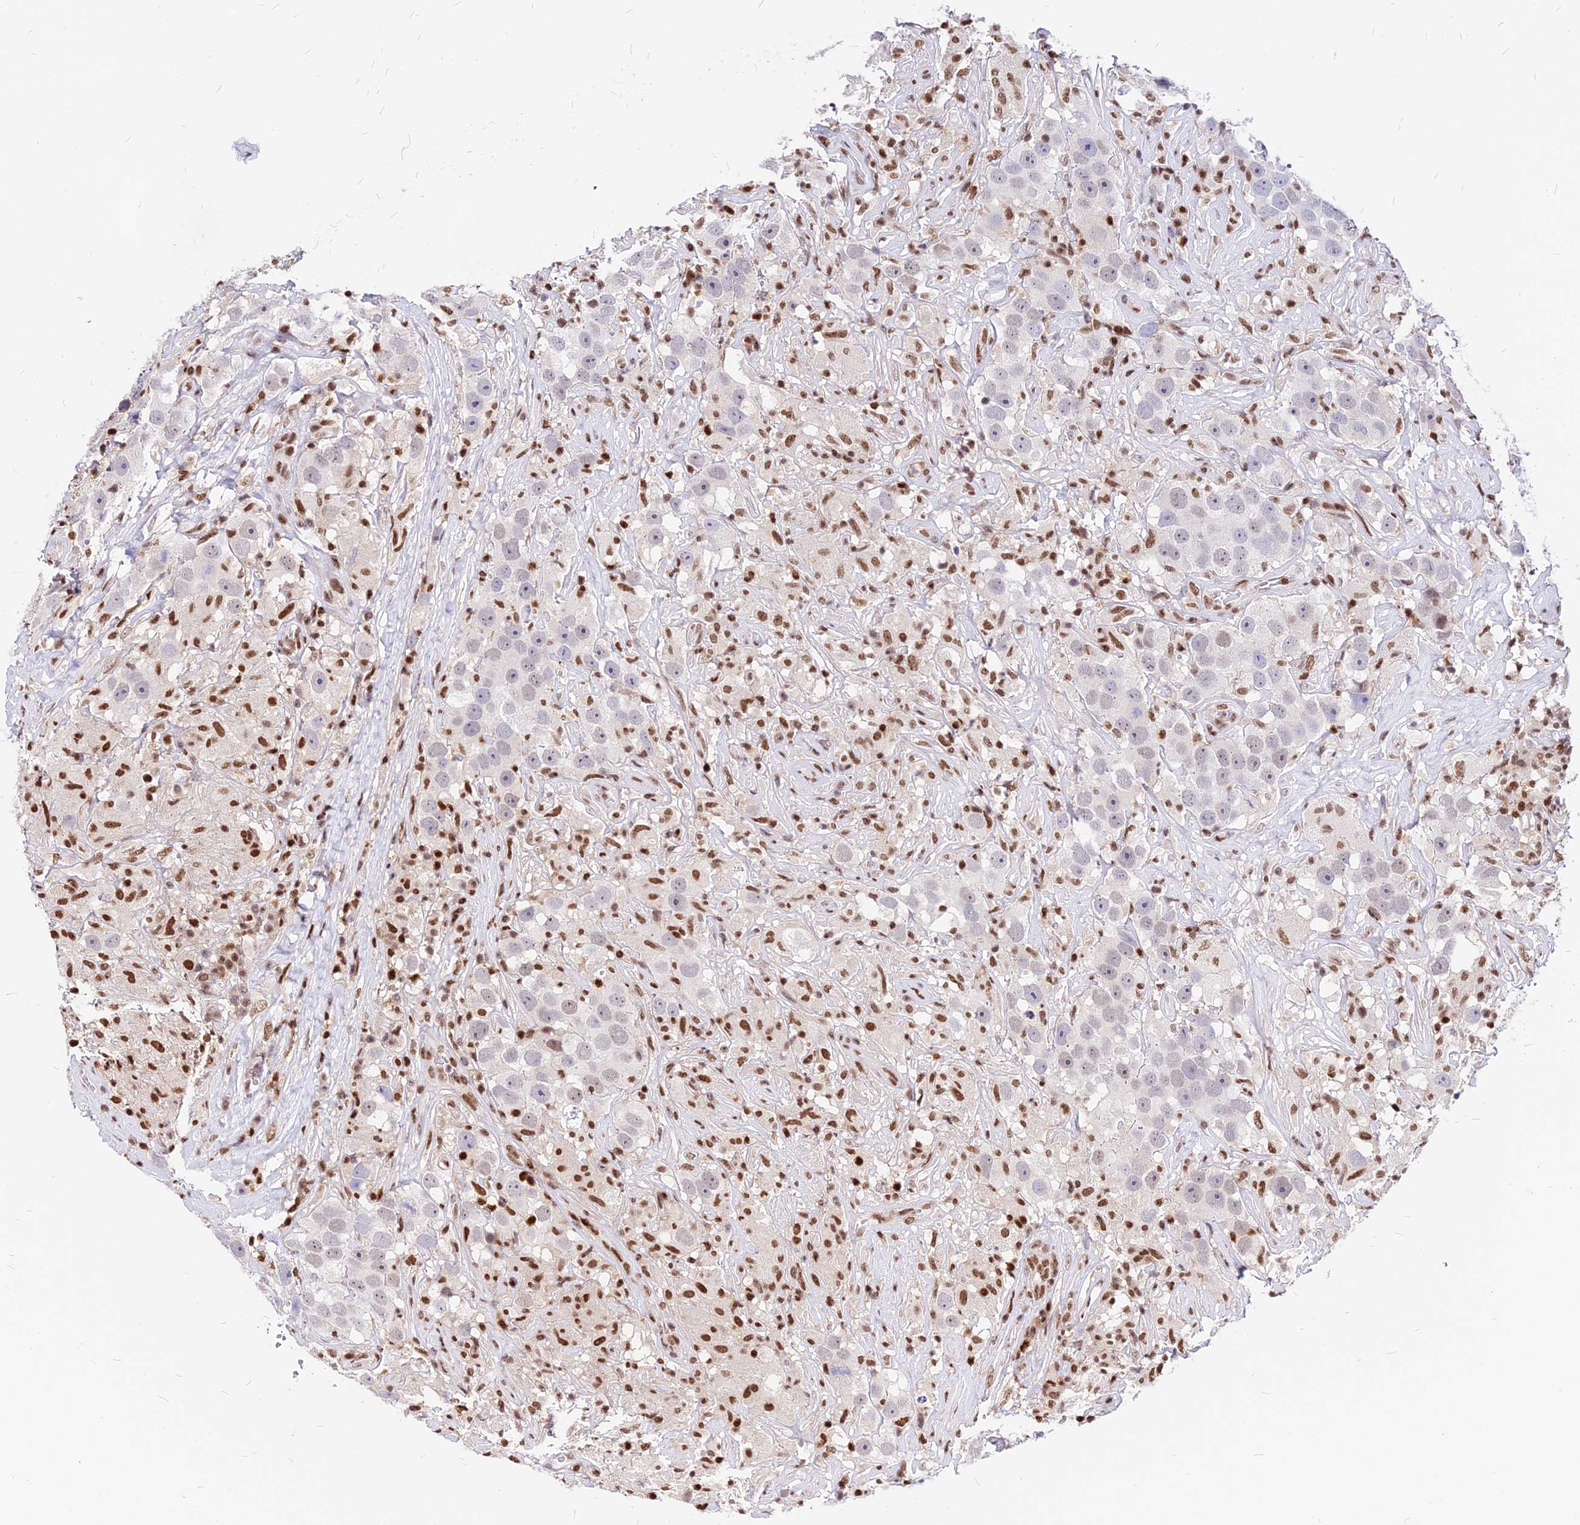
{"staining": {"intensity": "negative", "quantity": "none", "location": "none"}, "tissue": "testis cancer", "cell_type": "Tumor cells", "image_type": "cancer", "snomed": [{"axis": "morphology", "description": "Seminoma, NOS"}, {"axis": "topography", "description": "Testis"}], "caption": "The image shows no staining of tumor cells in testis cancer (seminoma). (DAB immunohistochemistry (IHC), high magnification).", "gene": "PAXX", "patient": {"sex": "male", "age": 49}}